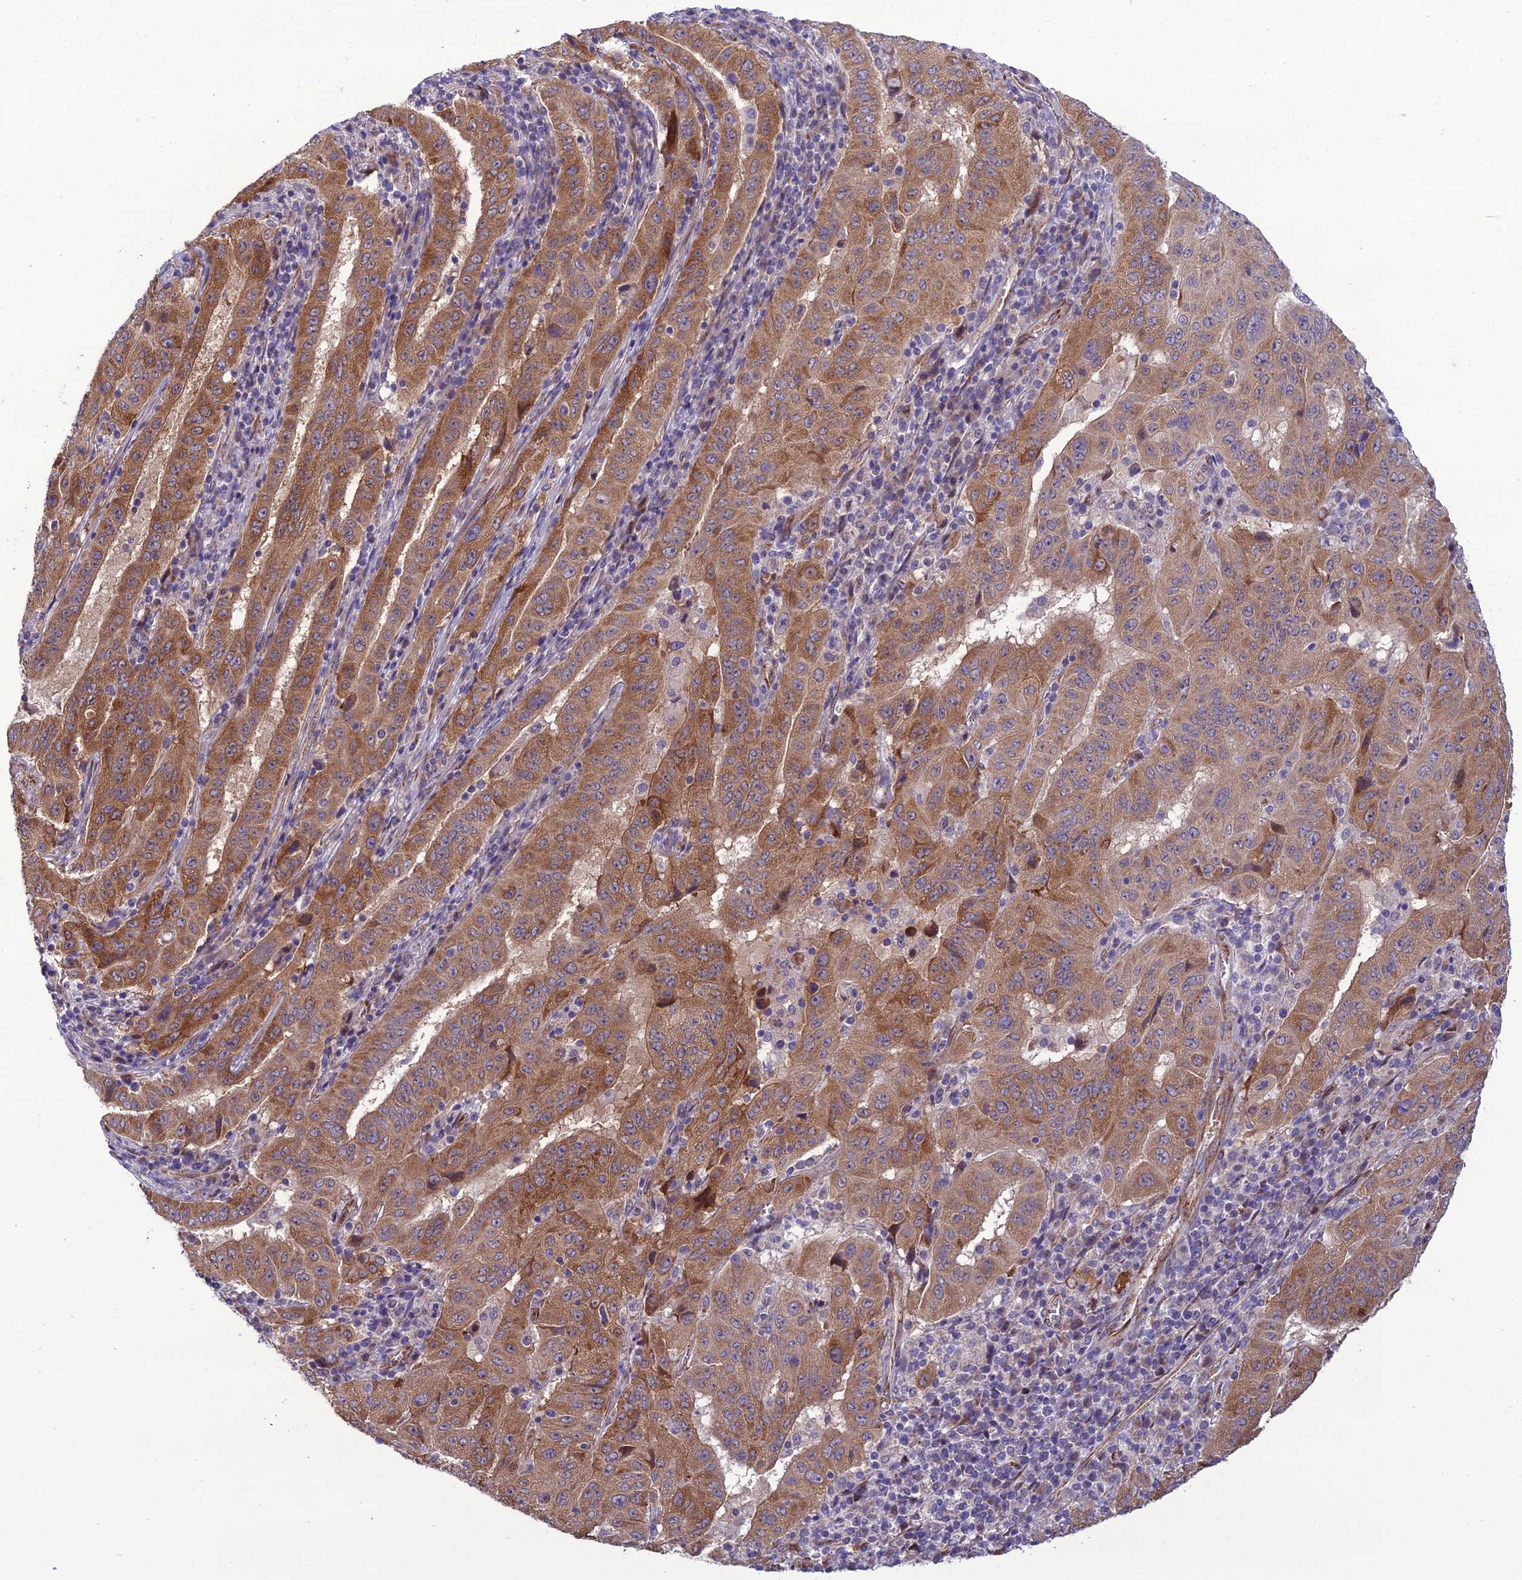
{"staining": {"intensity": "moderate", "quantity": ">75%", "location": "cytoplasmic/membranous"}, "tissue": "pancreatic cancer", "cell_type": "Tumor cells", "image_type": "cancer", "snomed": [{"axis": "morphology", "description": "Adenocarcinoma, NOS"}, {"axis": "topography", "description": "Pancreas"}], "caption": "Pancreatic adenocarcinoma was stained to show a protein in brown. There is medium levels of moderate cytoplasmic/membranous staining in approximately >75% of tumor cells. (DAB = brown stain, brightfield microscopy at high magnification).", "gene": "NODAL", "patient": {"sex": "male", "age": 63}}